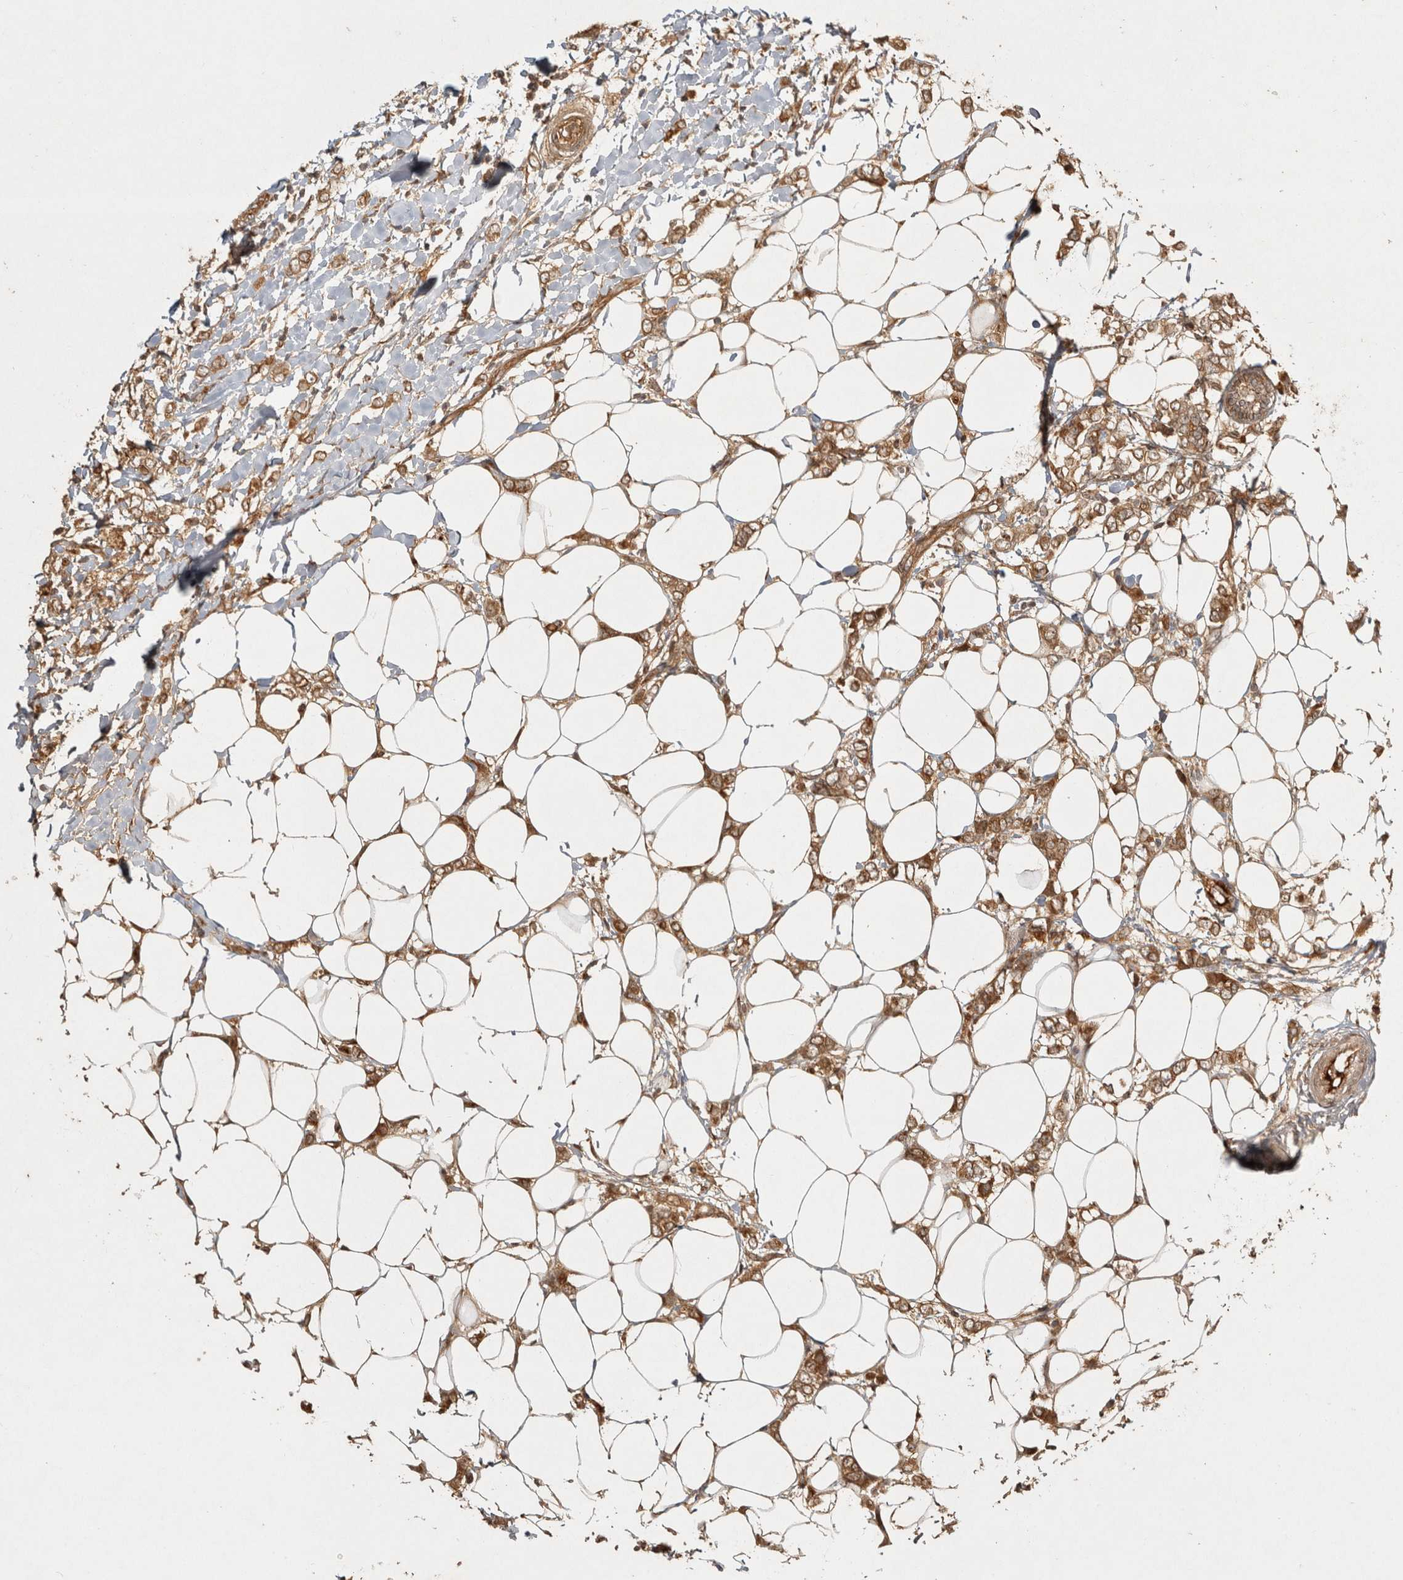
{"staining": {"intensity": "moderate", "quantity": ">75%", "location": "cytoplasmic/membranous"}, "tissue": "breast cancer", "cell_type": "Tumor cells", "image_type": "cancer", "snomed": [{"axis": "morphology", "description": "Normal tissue, NOS"}, {"axis": "morphology", "description": "Lobular carcinoma"}, {"axis": "topography", "description": "Breast"}], "caption": "This is an image of immunohistochemistry staining of breast lobular carcinoma, which shows moderate staining in the cytoplasmic/membranous of tumor cells.", "gene": "CAMSAP2", "patient": {"sex": "female", "age": 47}}